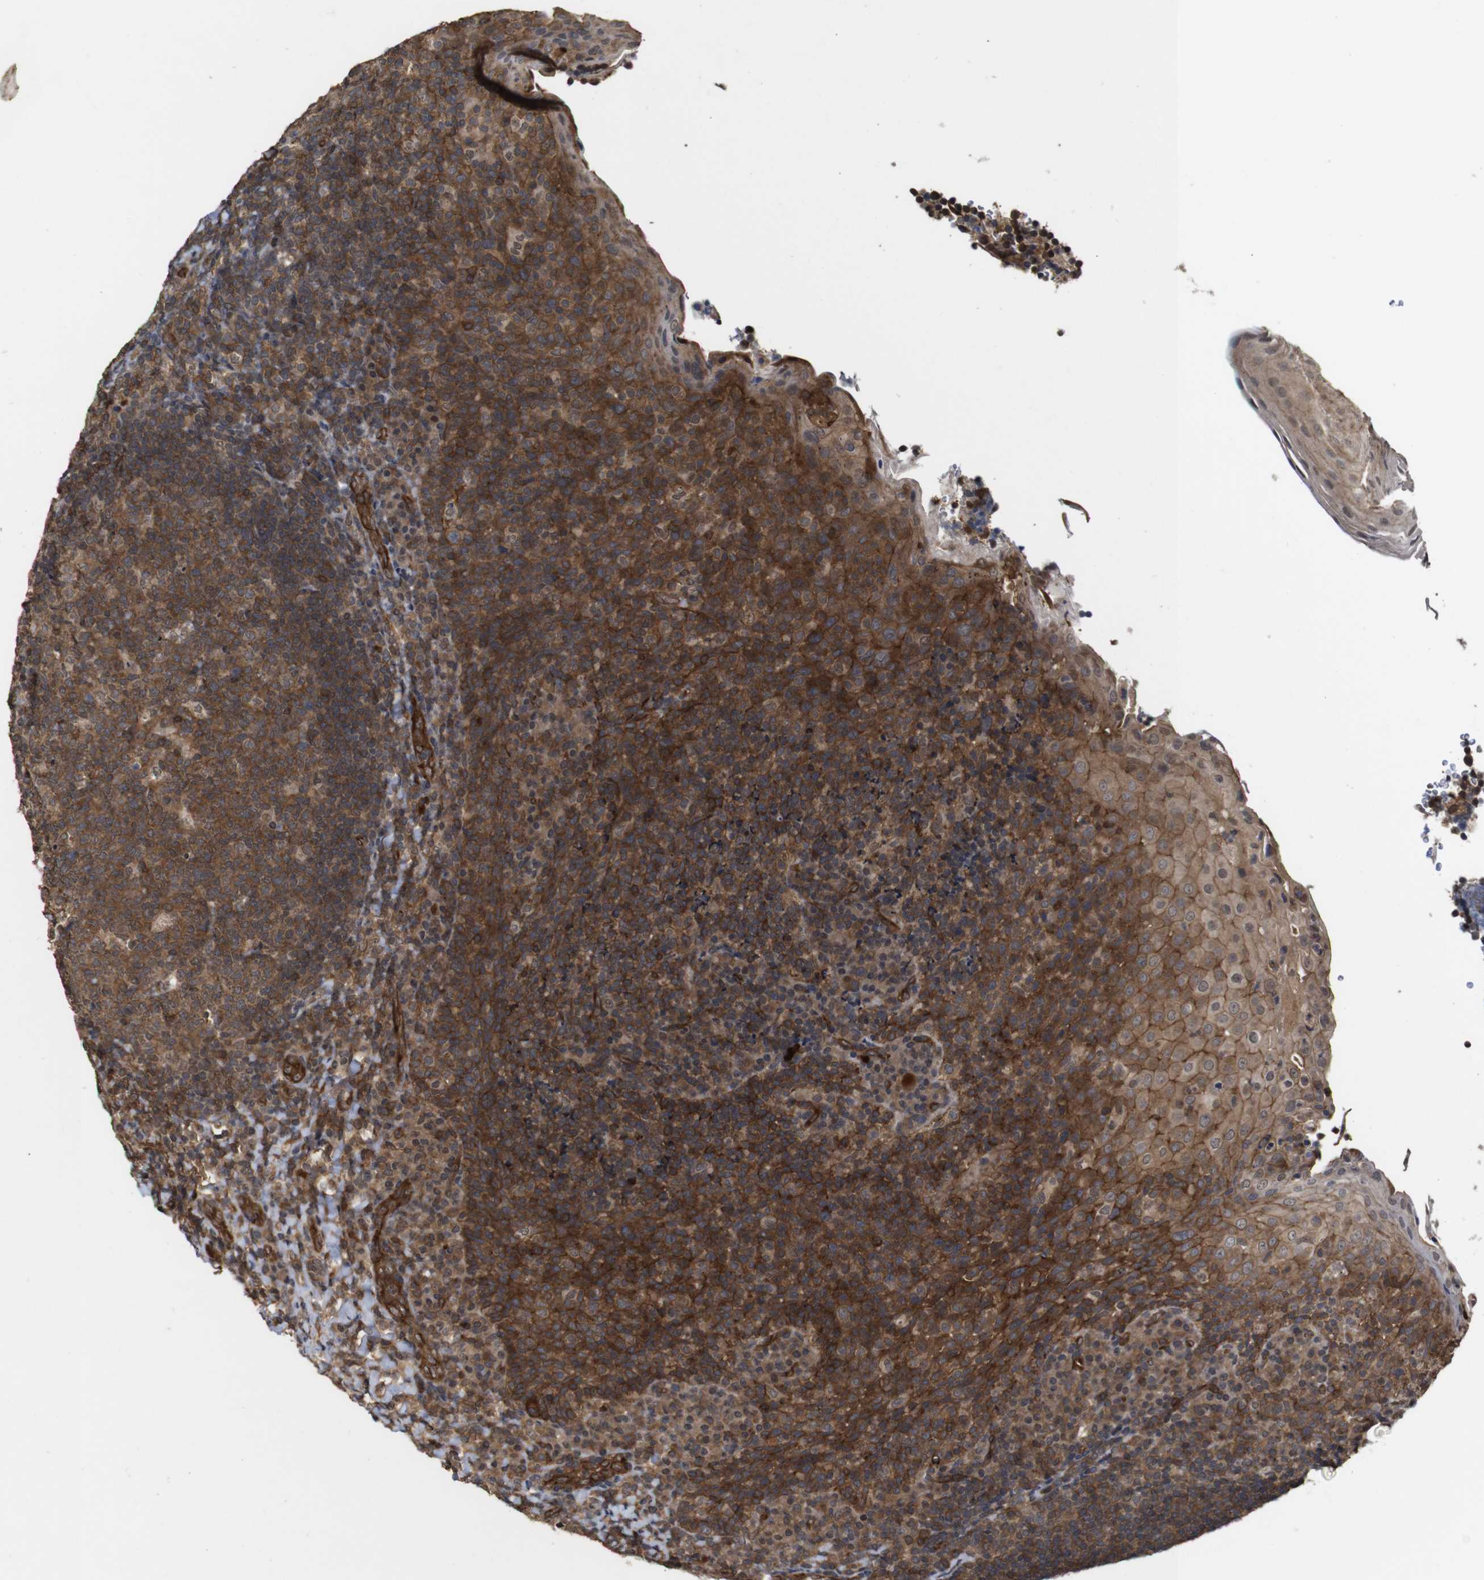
{"staining": {"intensity": "moderate", "quantity": ">75%", "location": "cytoplasmic/membranous"}, "tissue": "tonsil", "cell_type": "Germinal center cells", "image_type": "normal", "snomed": [{"axis": "morphology", "description": "Normal tissue, NOS"}, {"axis": "topography", "description": "Tonsil"}], "caption": "IHC (DAB) staining of normal human tonsil exhibits moderate cytoplasmic/membranous protein staining in approximately >75% of germinal center cells.", "gene": "NANOS1", "patient": {"sex": "male", "age": 17}}